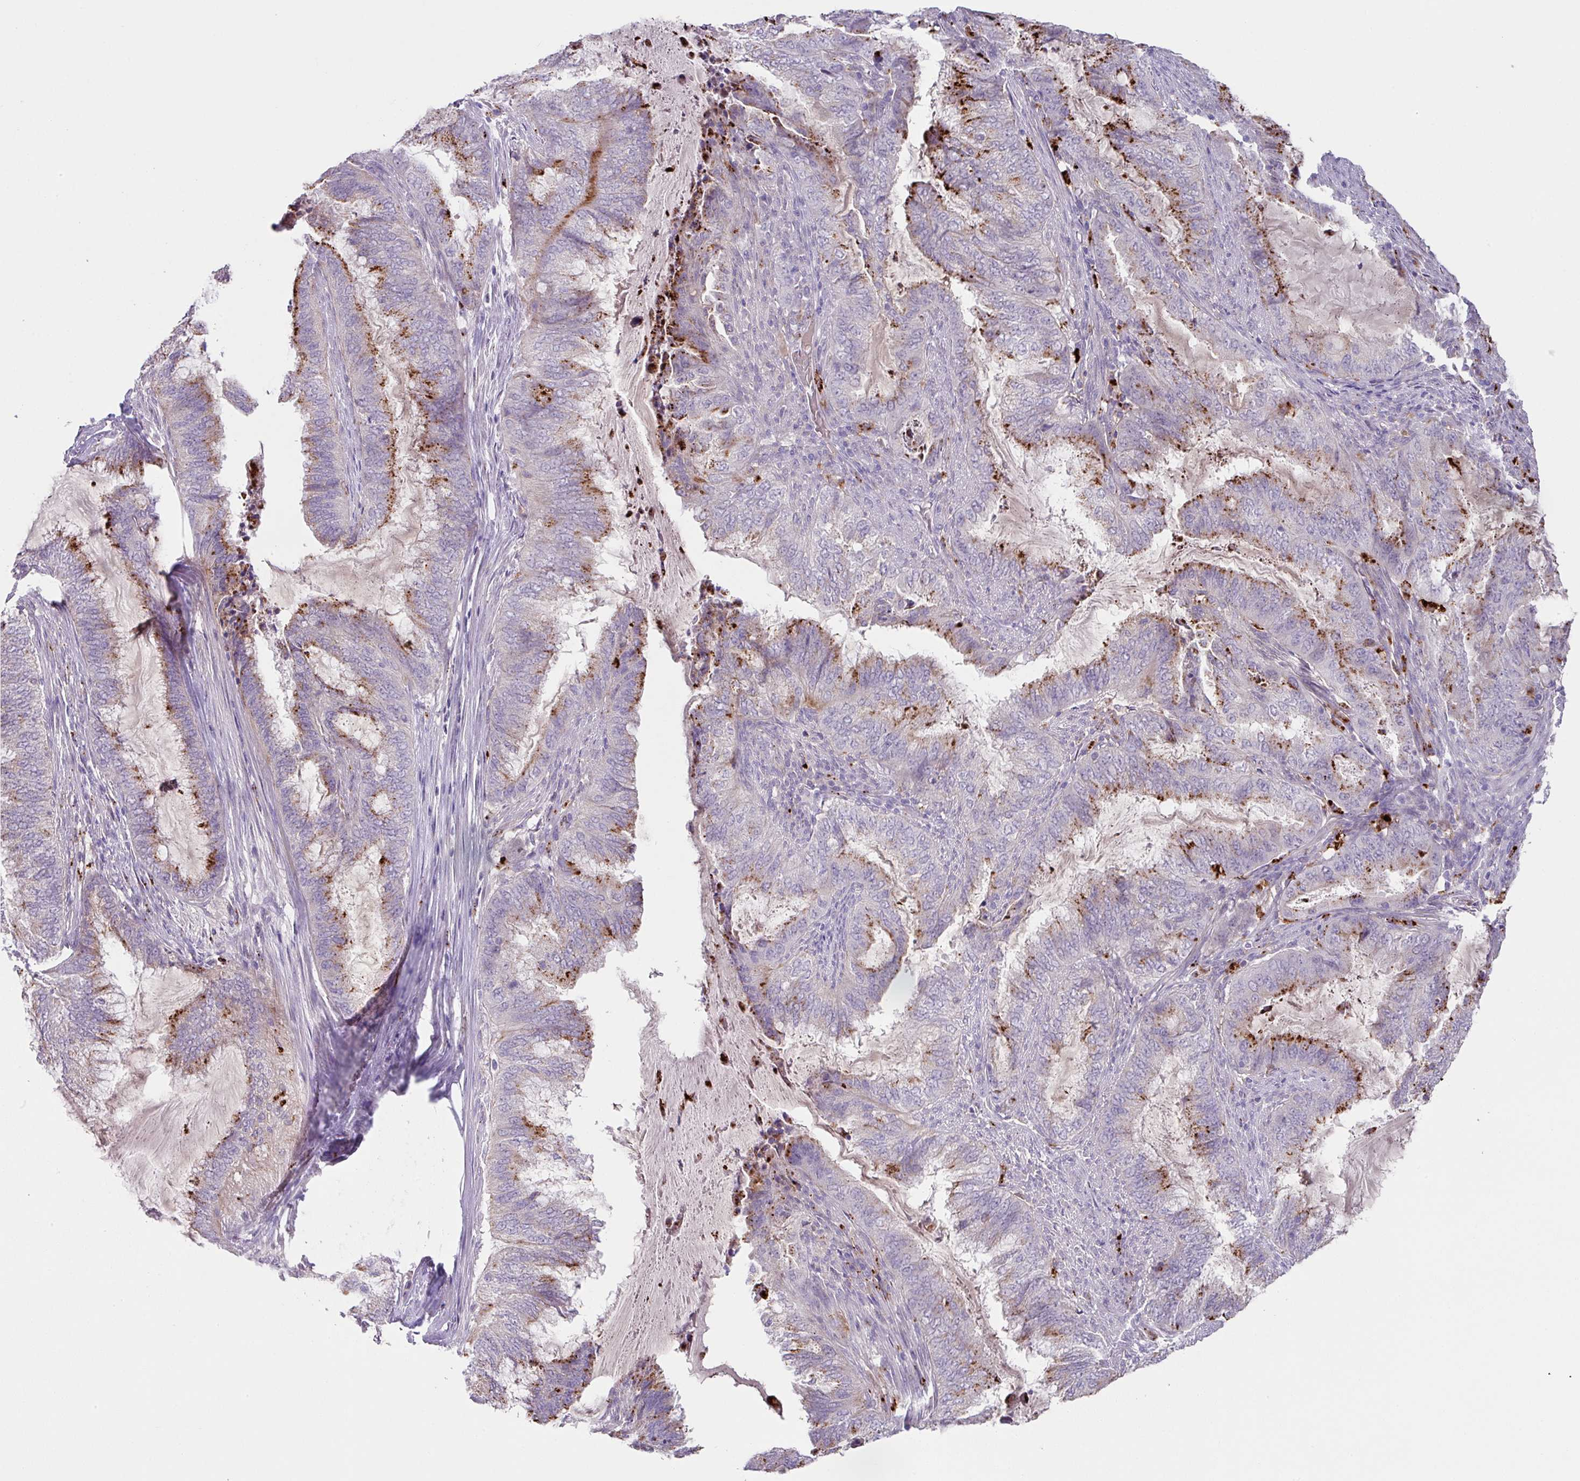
{"staining": {"intensity": "moderate", "quantity": "25%-75%", "location": "cytoplasmic/membranous"}, "tissue": "endometrial cancer", "cell_type": "Tumor cells", "image_type": "cancer", "snomed": [{"axis": "morphology", "description": "Adenocarcinoma, NOS"}, {"axis": "topography", "description": "Endometrium"}], "caption": "Approximately 25%-75% of tumor cells in human endometrial cancer reveal moderate cytoplasmic/membranous protein expression as visualized by brown immunohistochemical staining.", "gene": "PLEKHH3", "patient": {"sex": "female", "age": 51}}